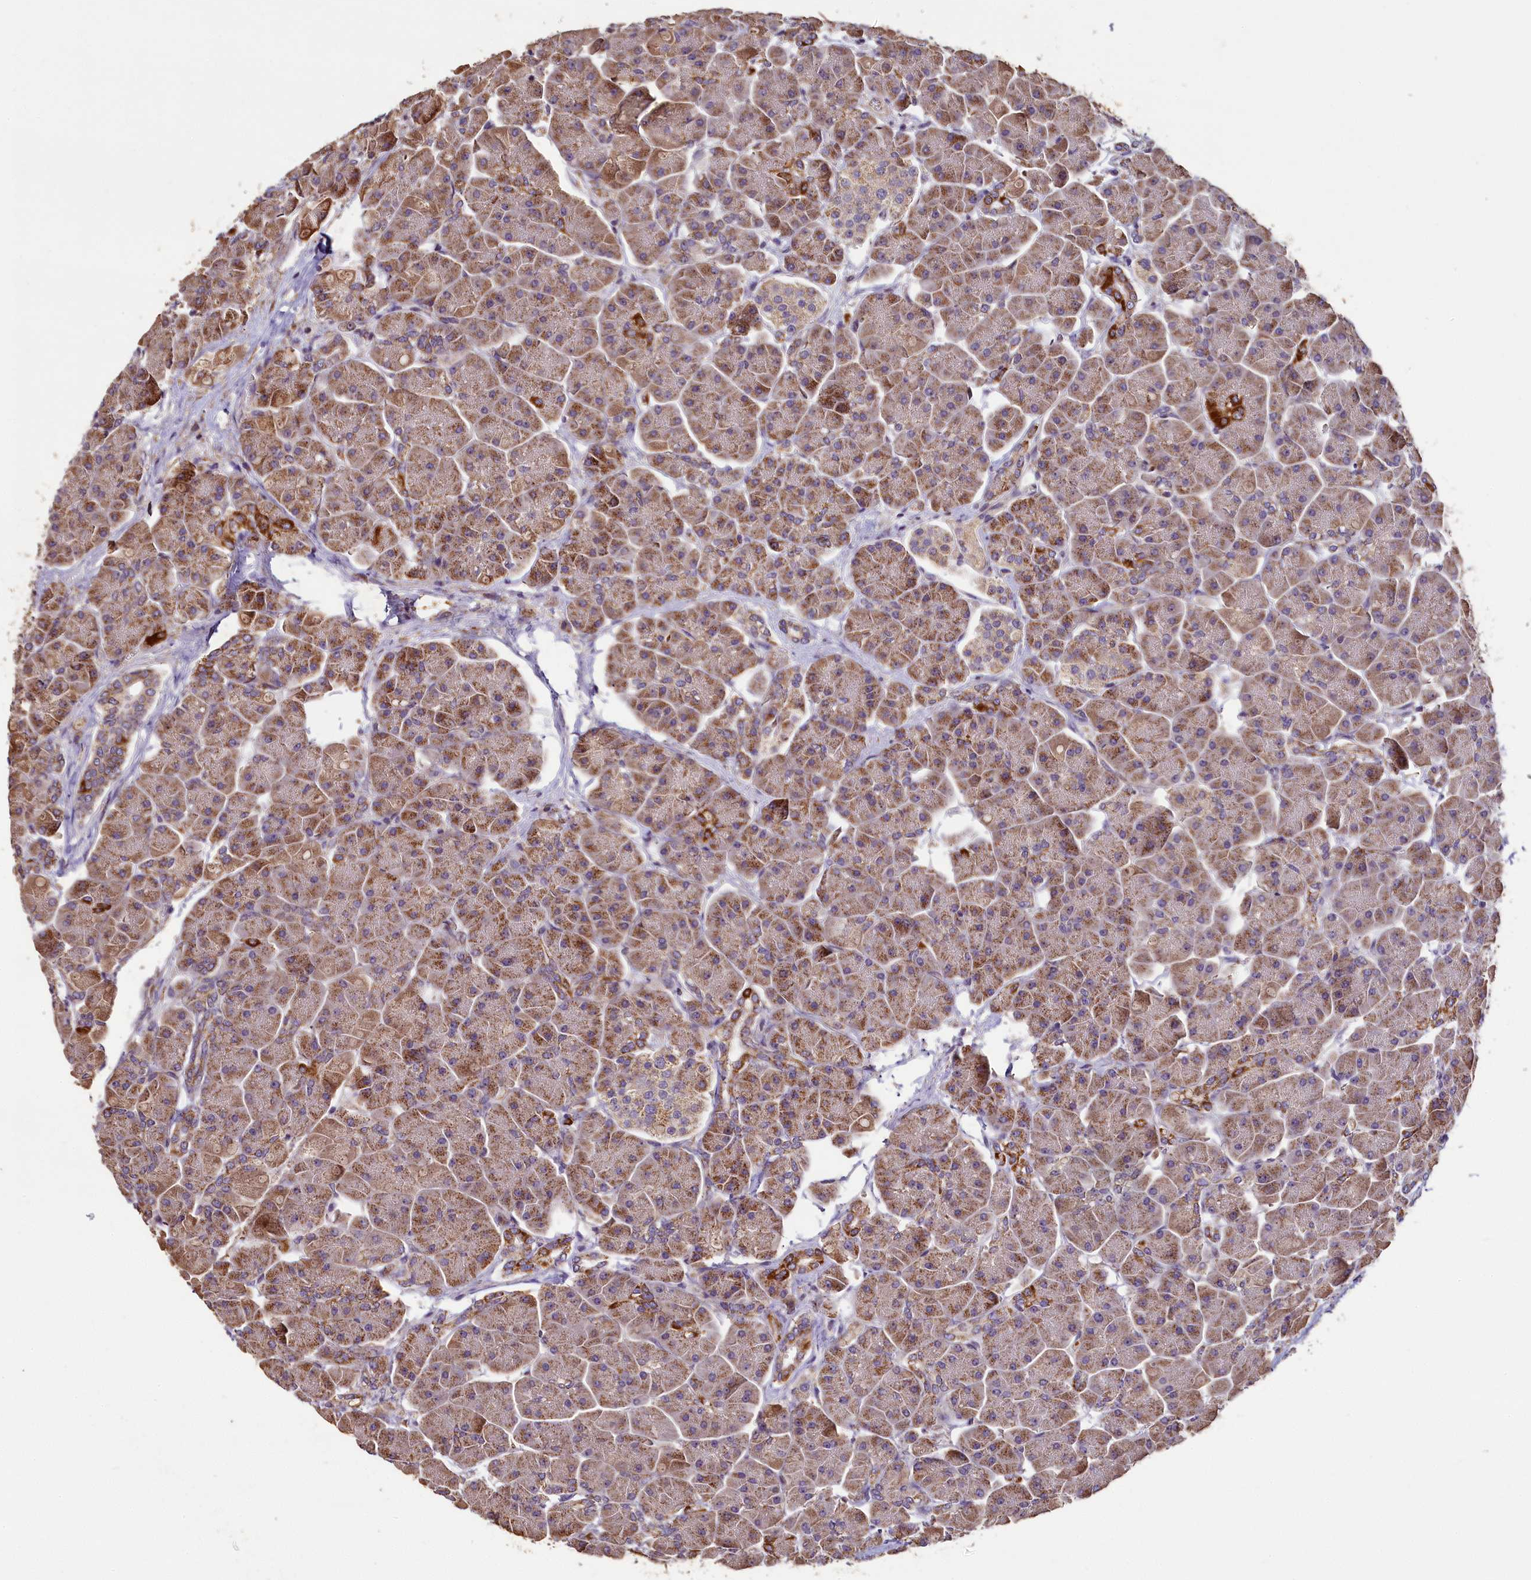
{"staining": {"intensity": "strong", "quantity": ">75%", "location": "cytoplasmic/membranous"}, "tissue": "pancreas", "cell_type": "Exocrine glandular cells", "image_type": "normal", "snomed": [{"axis": "morphology", "description": "Normal tissue, NOS"}, {"axis": "topography", "description": "Pancreas"}], "caption": "Immunohistochemistry micrograph of unremarkable human pancreas stained for a protein (brown), which exhibits high levels of strong cytoplasmic/membranous staining in approximately >75% of exocrine glandular cells.", "gene": "COQ9", "patient": {"sex": "male", "age": 66}}